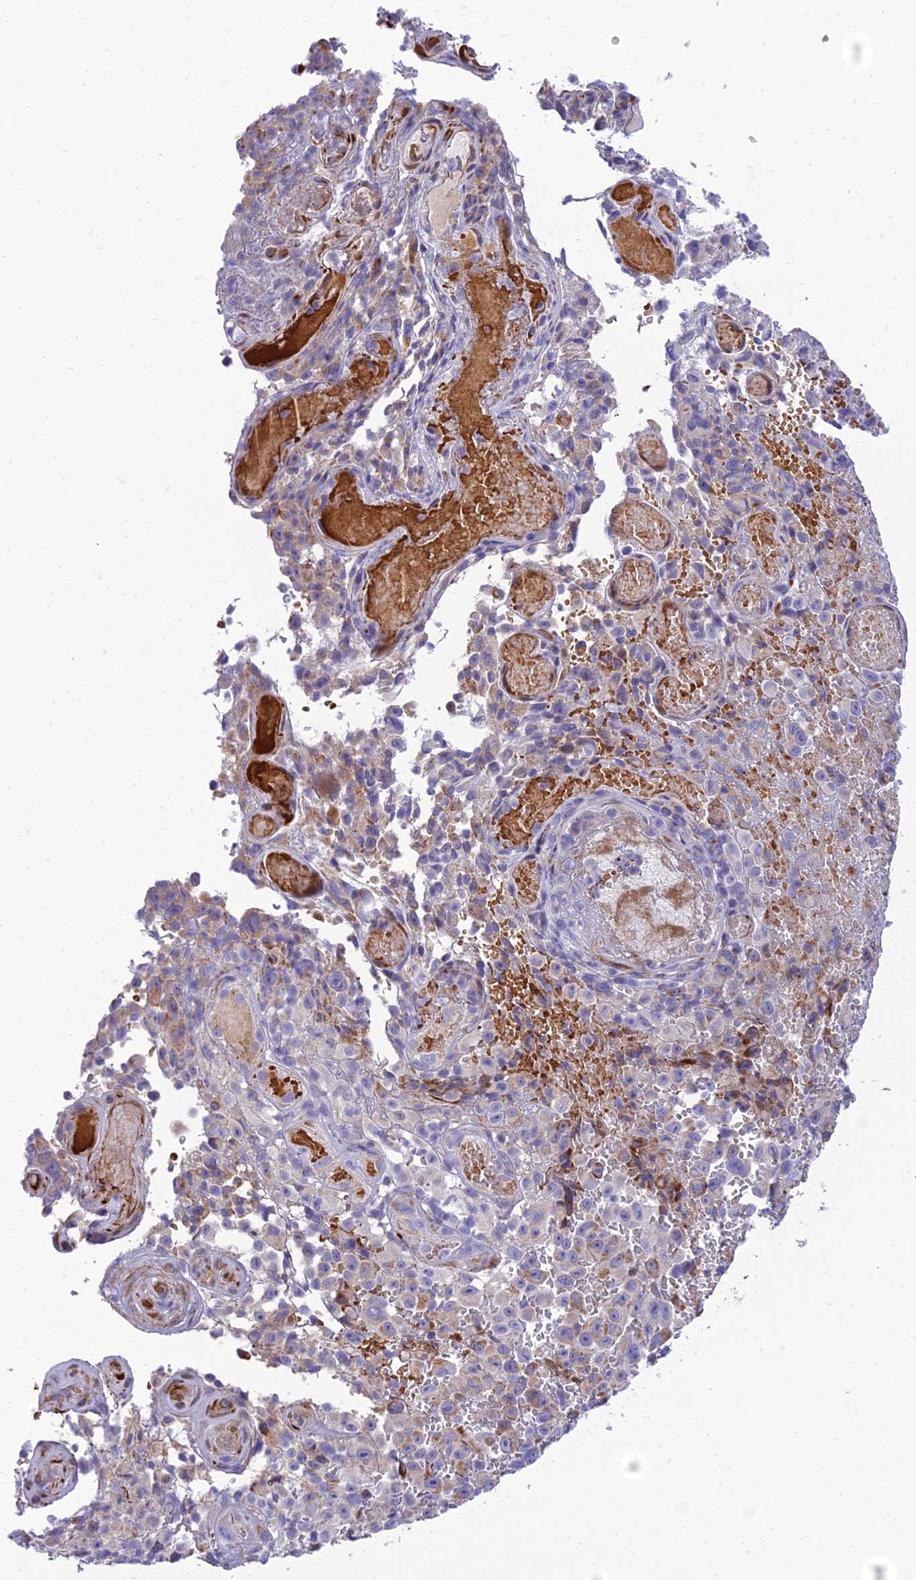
{"staining": {"intensity": "negative", "quantity": "none", "location": "none"}, "tissue": "melanoma", "cell_type": "Tumor cells", "image_type": "cancer", "snomed": [{"axis": "morphology", "description": "Malignant melanoma, NOS"}, {"axis": "topography", "description": "Skin"}], "caption": "Malignant melanoma was stained to show a protein in brown. There is no significant expression in tumor cells.", "gene": "SEL1L3", "patient": {"sex": "female", "age": 82}}